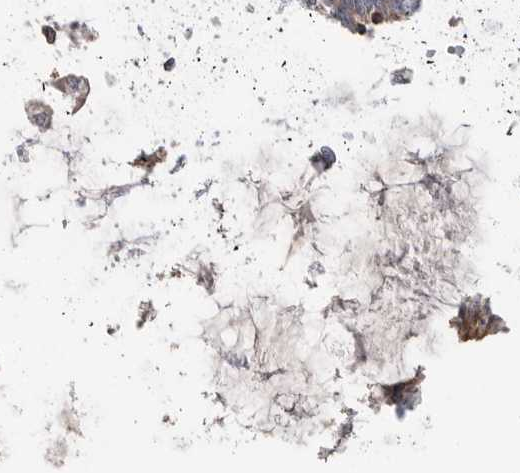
{"staining": {"intensity": "moderate", "quantity": ">75%", "location": "cytoplasmic/membranous"}, "tissue": "cervical cancer", "cell_type": "Tumor cells", "image_type": "cancer", "snomed": [{"axis": "morphology", "description": "Adenocarcinoma, NOS"}, {"axis": "topography", "description": "Cervix"}], "caption": "Immunohistochemical staining of cervical adenocarcinoma reveals medium levels of moderate cytoplasmic/membranous protein positivity in about >75% of tumor cells. The protein is shown in brown color, while the nuclei are stained blue.", "gene": "PRKCH", "patient": {"sex": "female", "age": 36}}